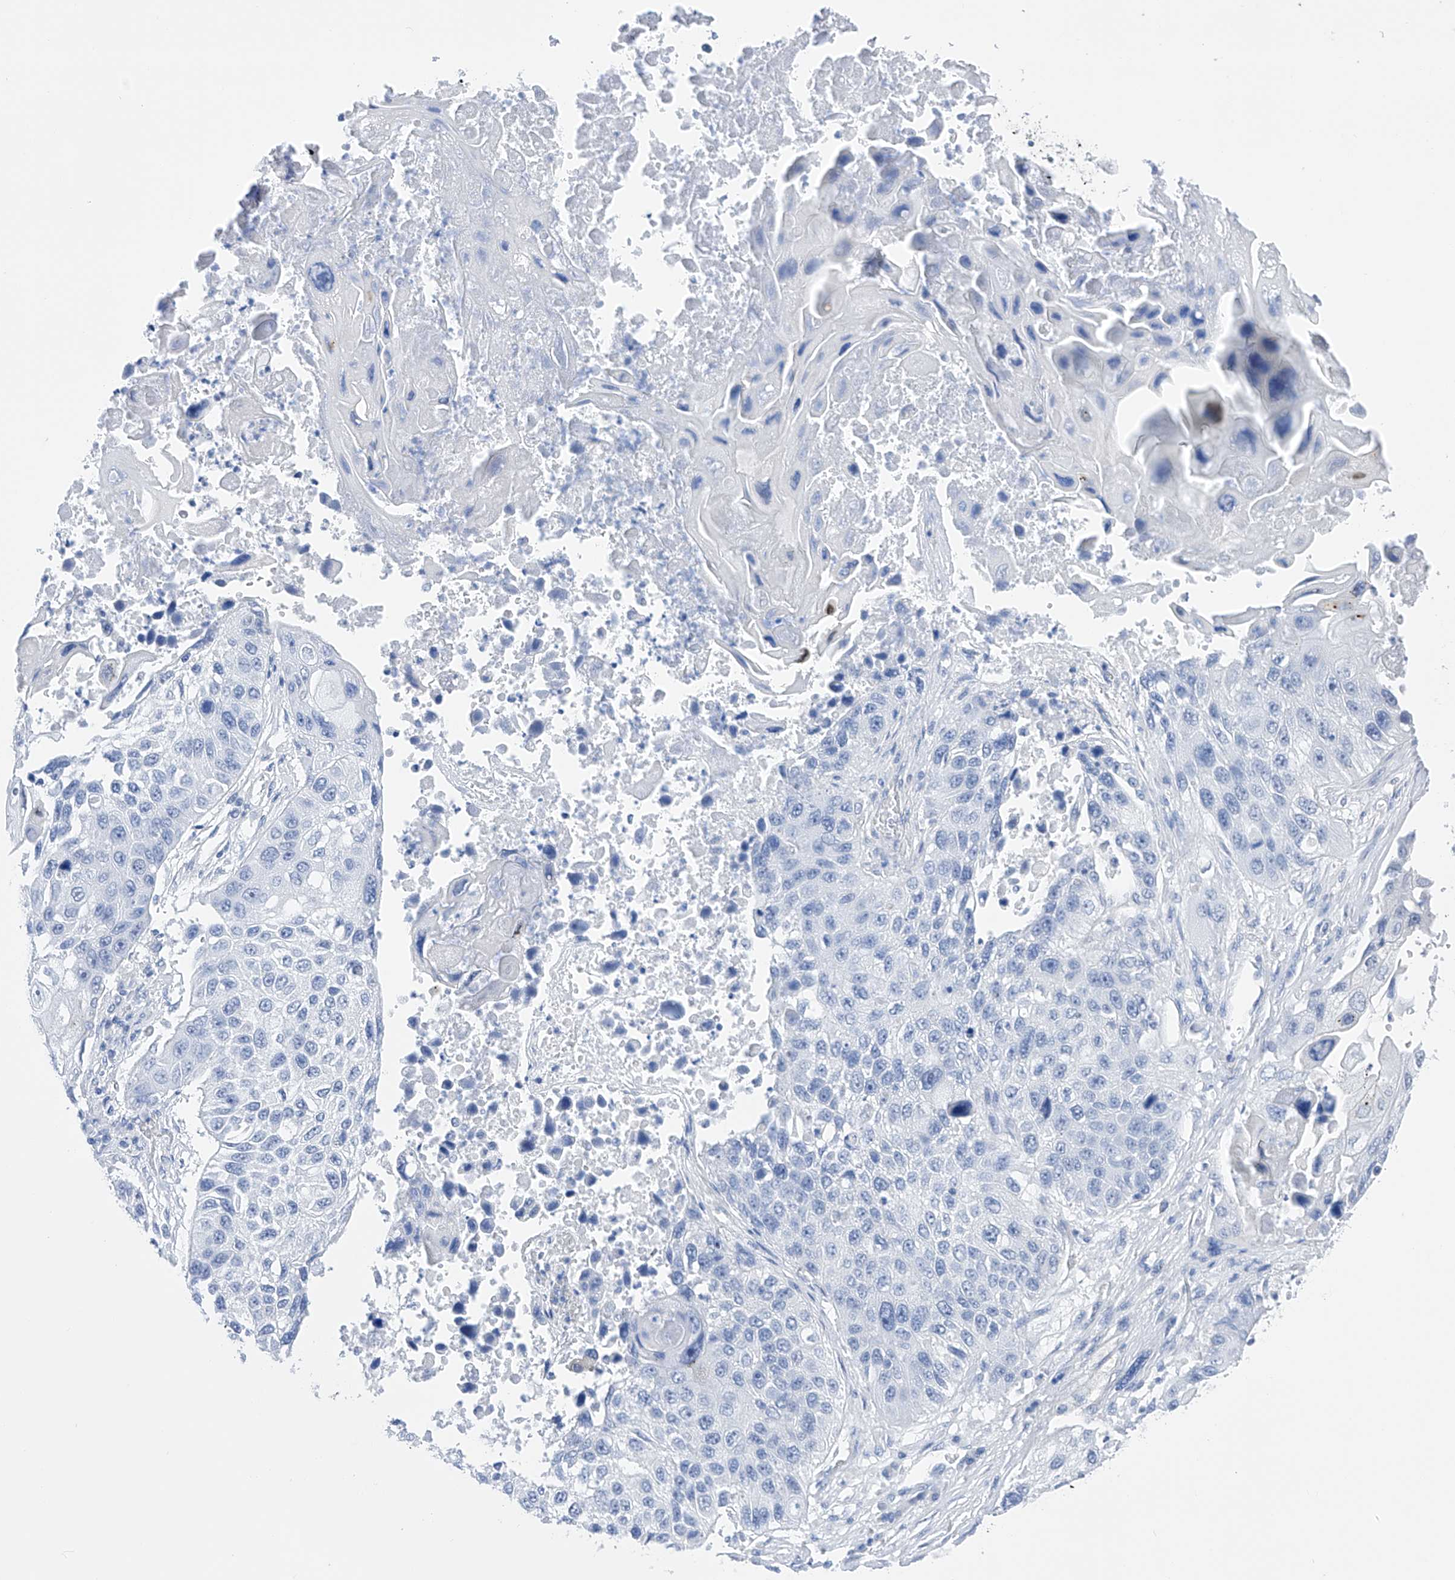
{"staining": {"intensity": "negative", "quantity": "none", "location": "none"}, "tissue": "lung cancer", "cell_type": "Tumor cells", "image_type": "cancer", "snomed": [{"axis": "morphology", "description": "Squamous cell carcinoma, NOS"}, {"axis": "topography", "description": "Lung"}], "caption": "Immunohistochemical staining of lung cancer demonstrates no significant staining in tumor cells.", "gene": "FLG", "patient": {"sex": "male", "age": 61}}